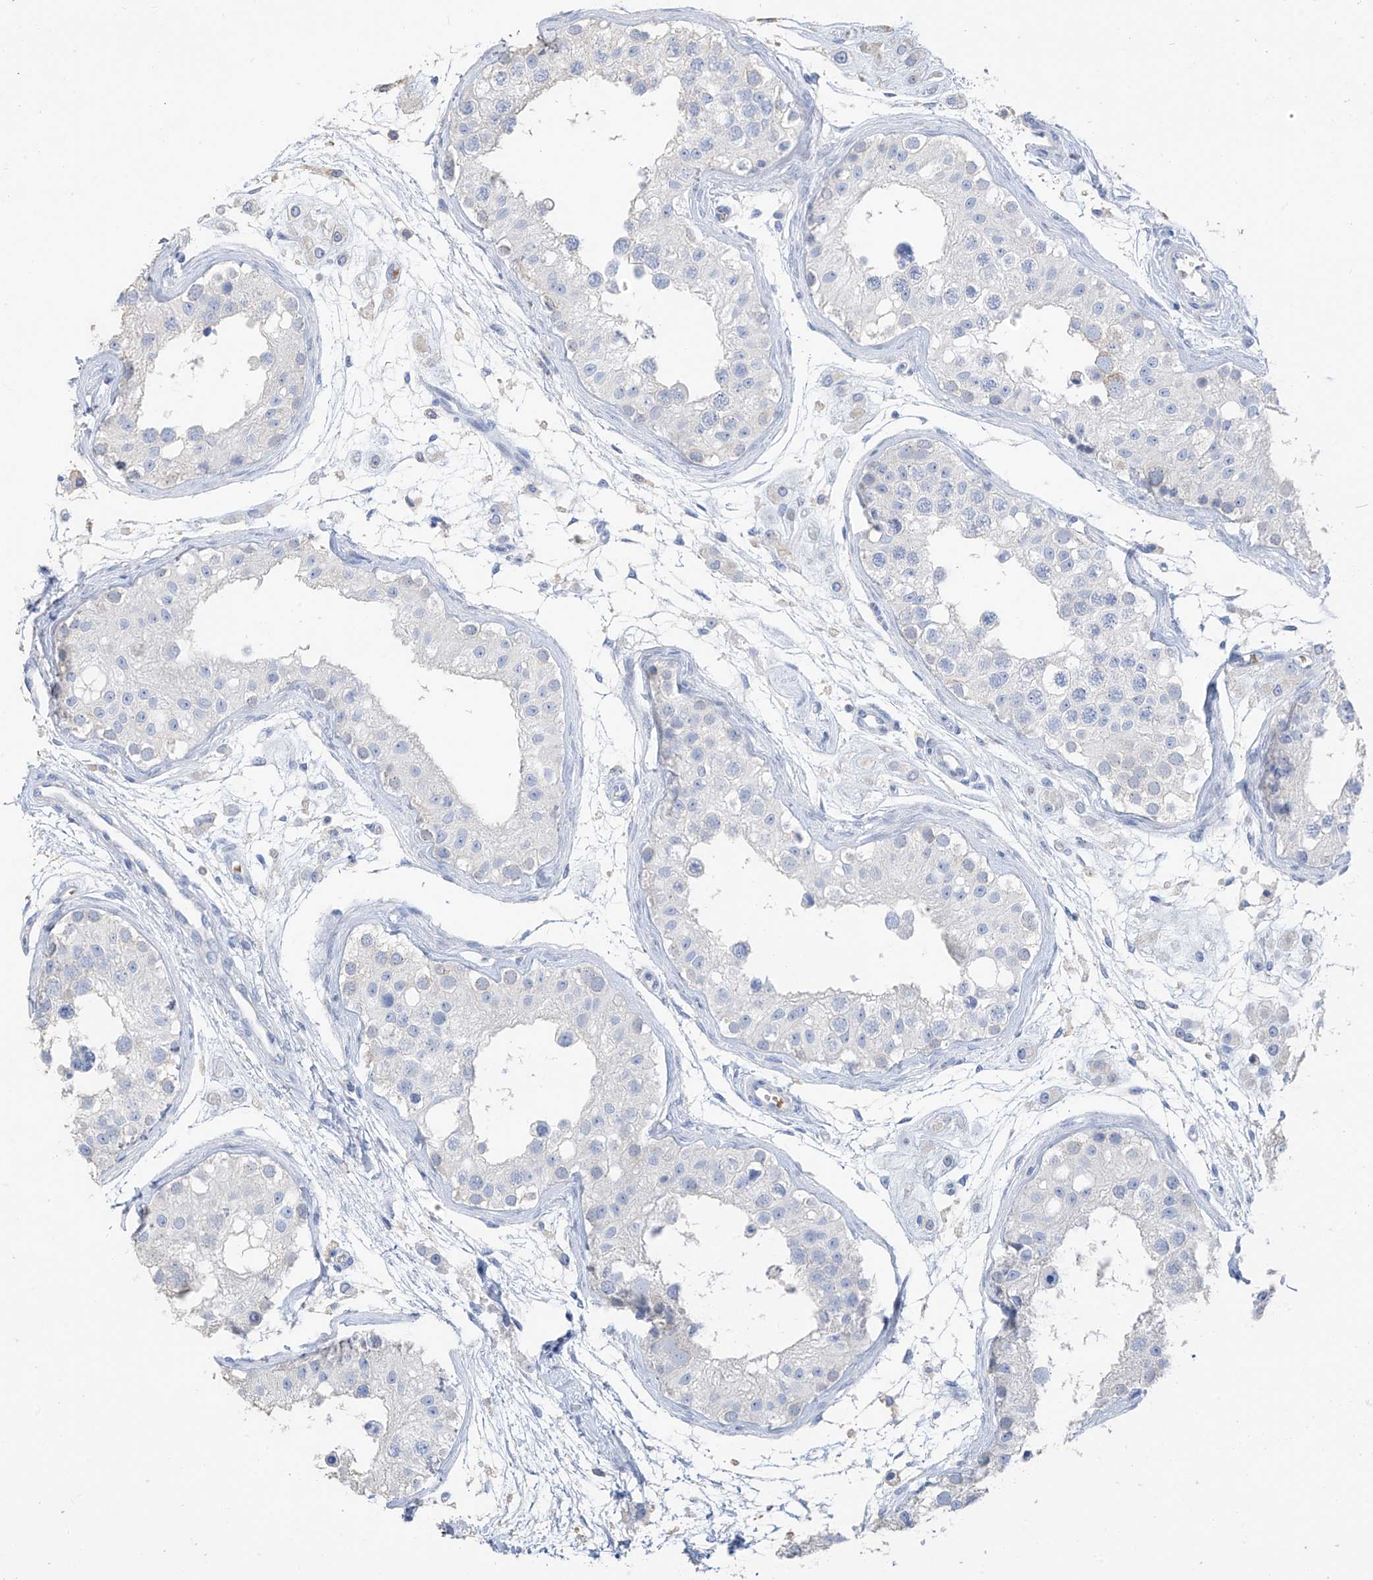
{"staining": {"intensity": "negative", "quantity": "none", "location": "none"}, "tissue": "testis", "cell_type": "Cells in seminiferous ducts", "image_type": "normal", "snomed": [{"axis": "morphology", "description": "Normal tissue, NOS"}, {"axis": "morphology", "description": "Adenocarcinoma, metastatic, NOS"}, {"axis": "topography", "description": "Testis"}], "caption": "Cells in seminiferous ducts show no significant positivity in normal testis. (DAB (3,3'-diaminobenzidine) IHC, high magnification).", "gene": "PAFAH1B3", "patient": {"sex": "male", "age": 26}}